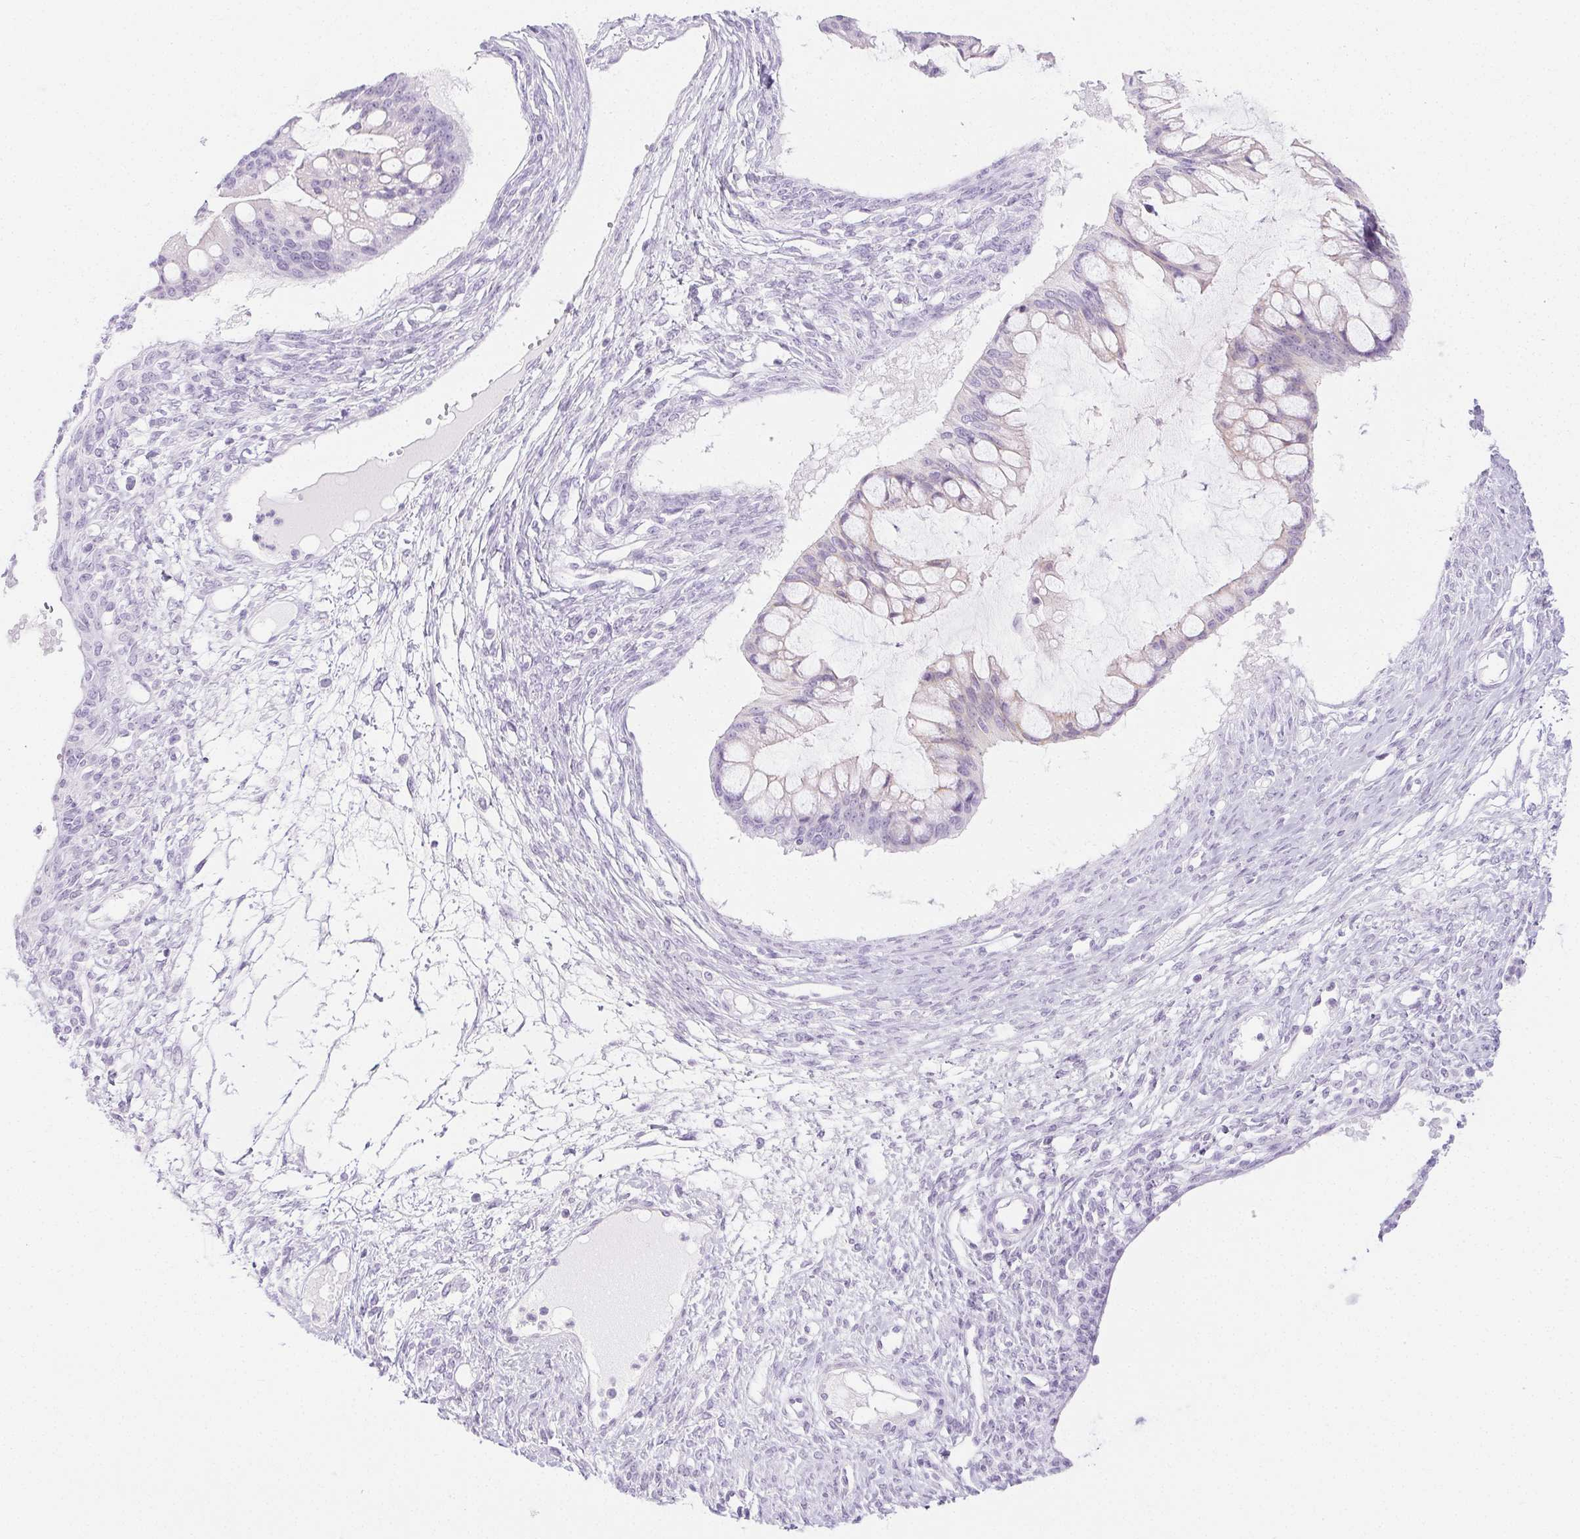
{"staining": {"intensity": "weak", "quantity": "25%-75%", "location": "cytoplasmic/membranous"}, "tissue": "ovarian cancer", "cell_type": "Tumor cells", "image_type": "cancer", "snomed": [{"axis": "morphology", "description": "Cystadenocarcinoma, mucinous, NOS"}, {"axis": "topography", "description": "Ovary"}], "caption": "Mucinous cystadenocarcinoma (ovarian) stained with immunohistochemistry (IHC) shows weak cytoplasmic/membranous expression in approximately 25%-75% of tumor cells.", "gene": "PI3", "patient": {"sex": "female", "age": 73}}